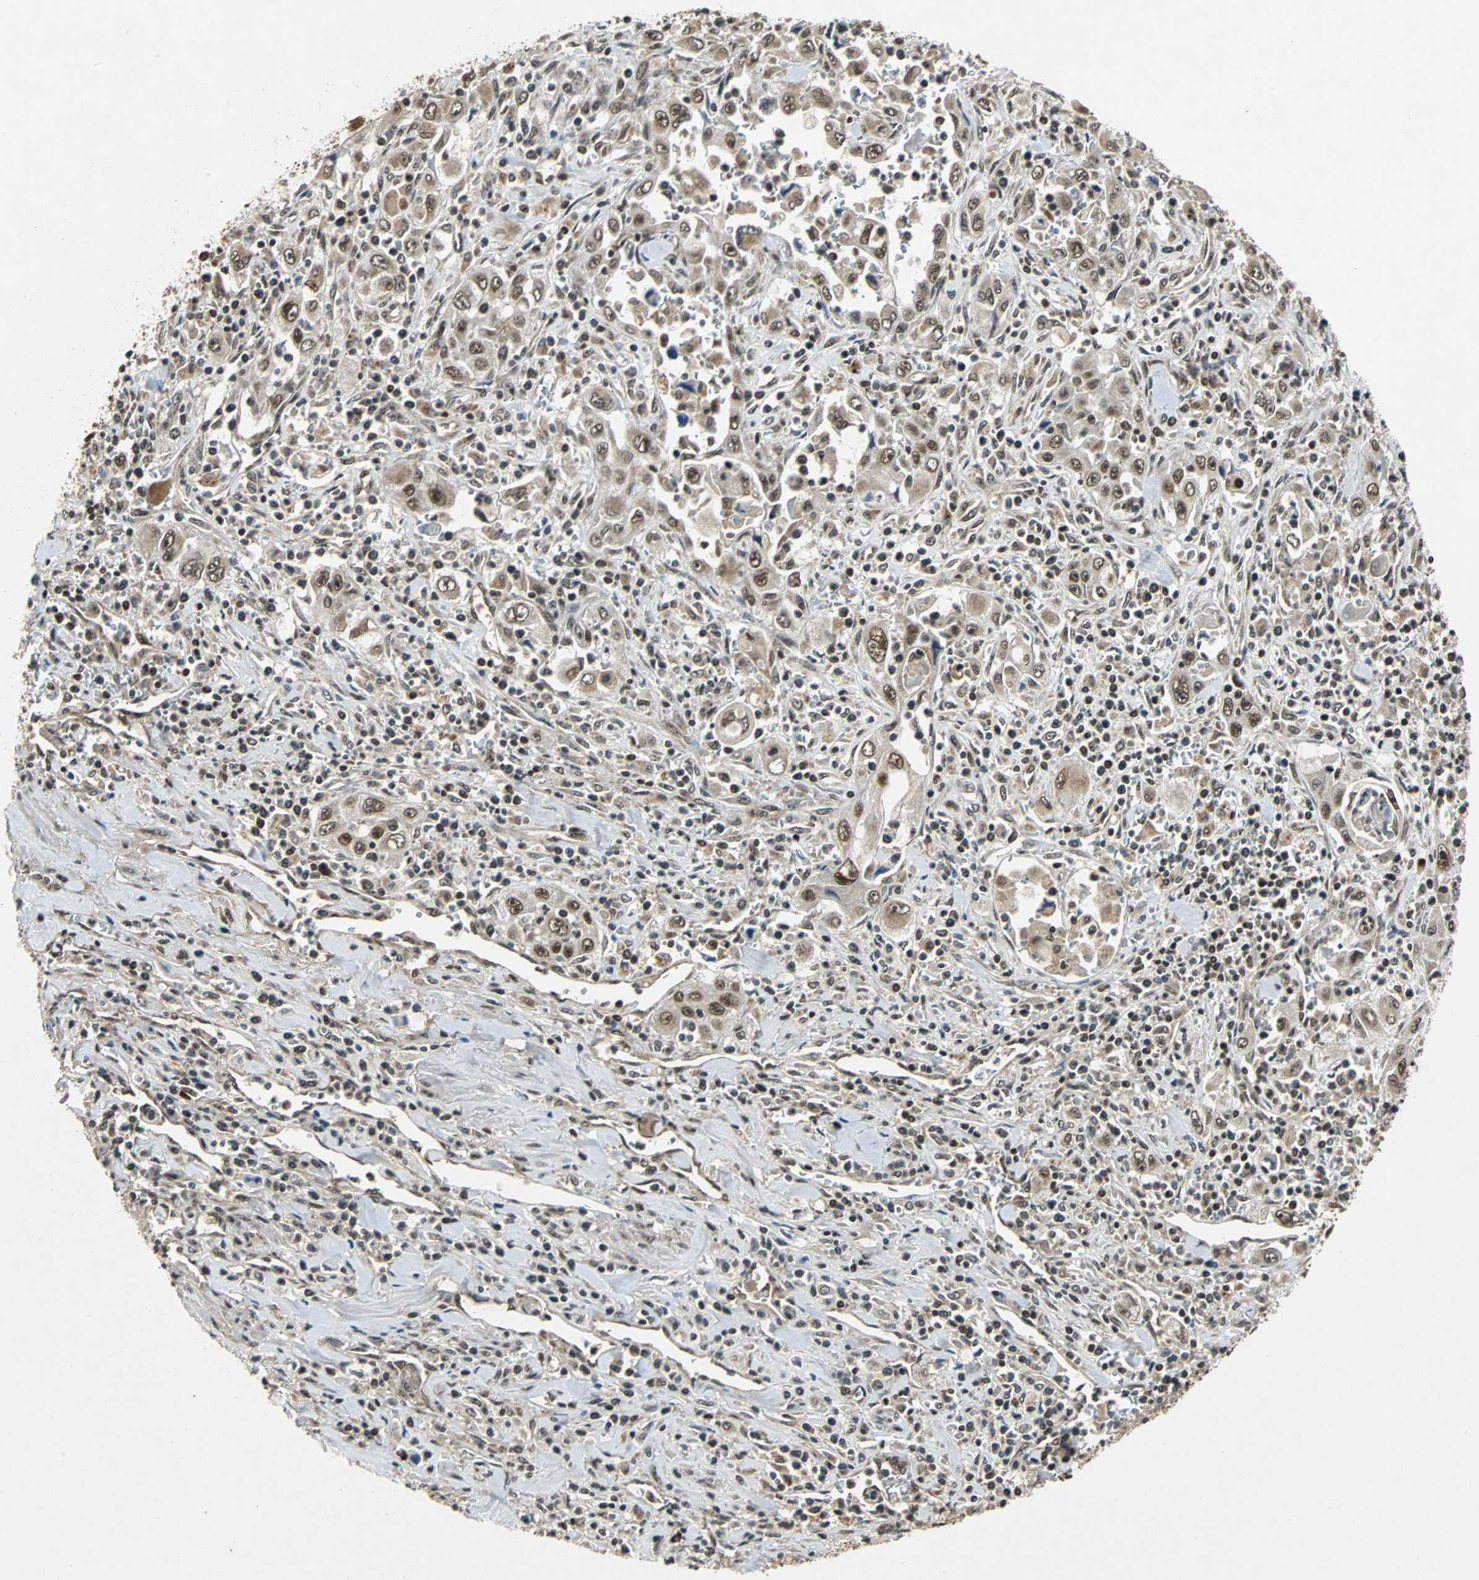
{"staining": {"intensity": "strong", "quantity": ">75%", "location": "nuclear"}, "tissue": "pancreatic cancer", "cell_type": "Tumor cells", "image_type": "cancer", "snomed": [{"axis": "morphology", "description": "Adenocarcinoma, NOS"}, {"axis": "topography", "description": "Pancreas"}], "caption": "Pancreatic cancer stained for a protein (brown) shows strong nuclear positive positivity in about >75% of tumor cells.", "gene": "TAF5", "patient": {"sex": "male", "age": 70}}